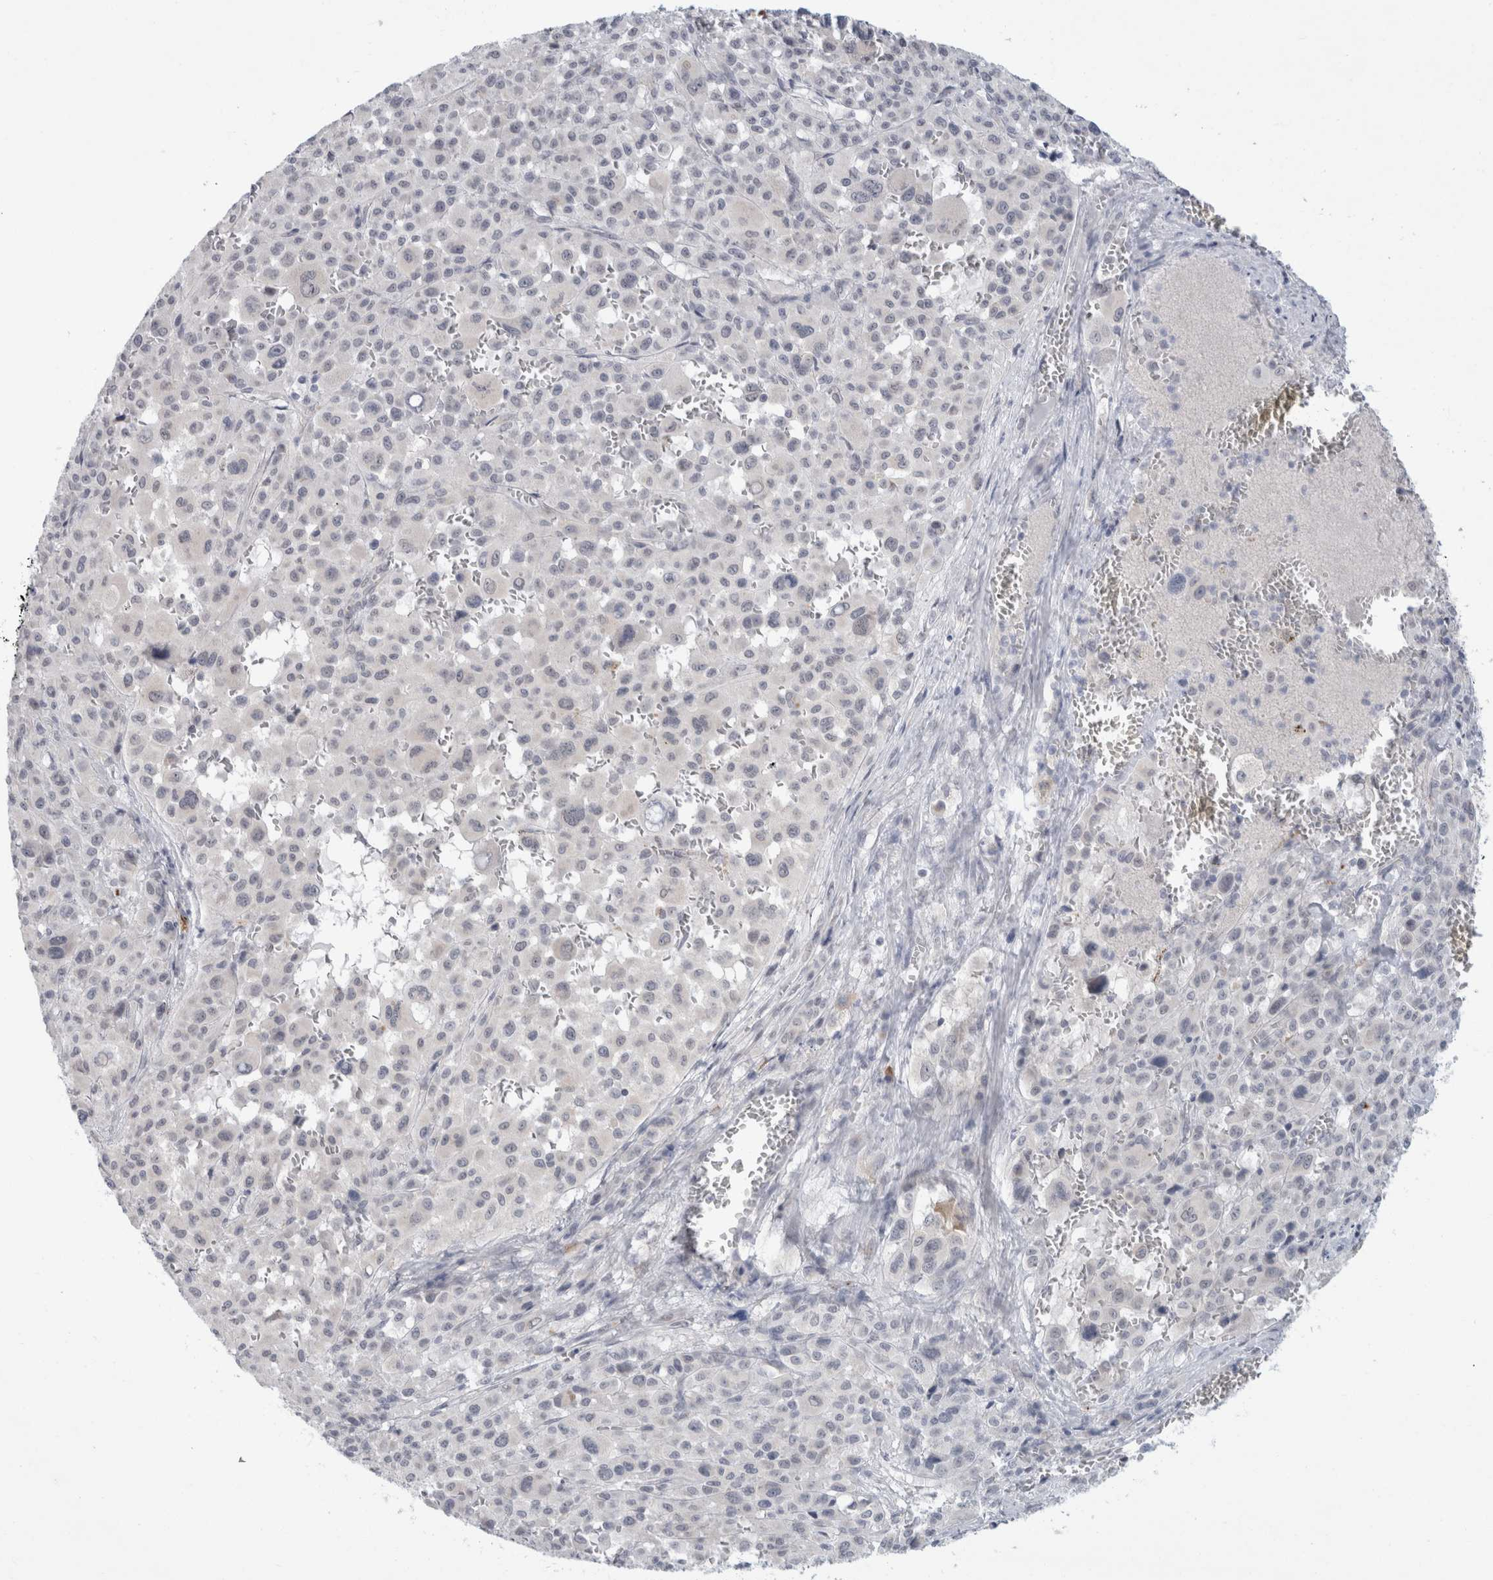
{"staining": {"intensity": "negative", "quantity": "none", "location": "none"}, "tissue": "melanoma", "cell_type": "Tumor cells", "image_type": "cancer", "snomed": [{"axis": "morphology", "description": "Malignant melanoma, Metastatic site"}, {"axis": "topography", "description": "Skin"}], "caption": "This micrograph is of malignant melanoma (metastatic site) stained with IHC to label a protein in brown with the nuclei are counter-stained blue. There is no expression in tumor cells.", "gene": "NIPA1", "patient": {"sex": "female", "age": 74}}